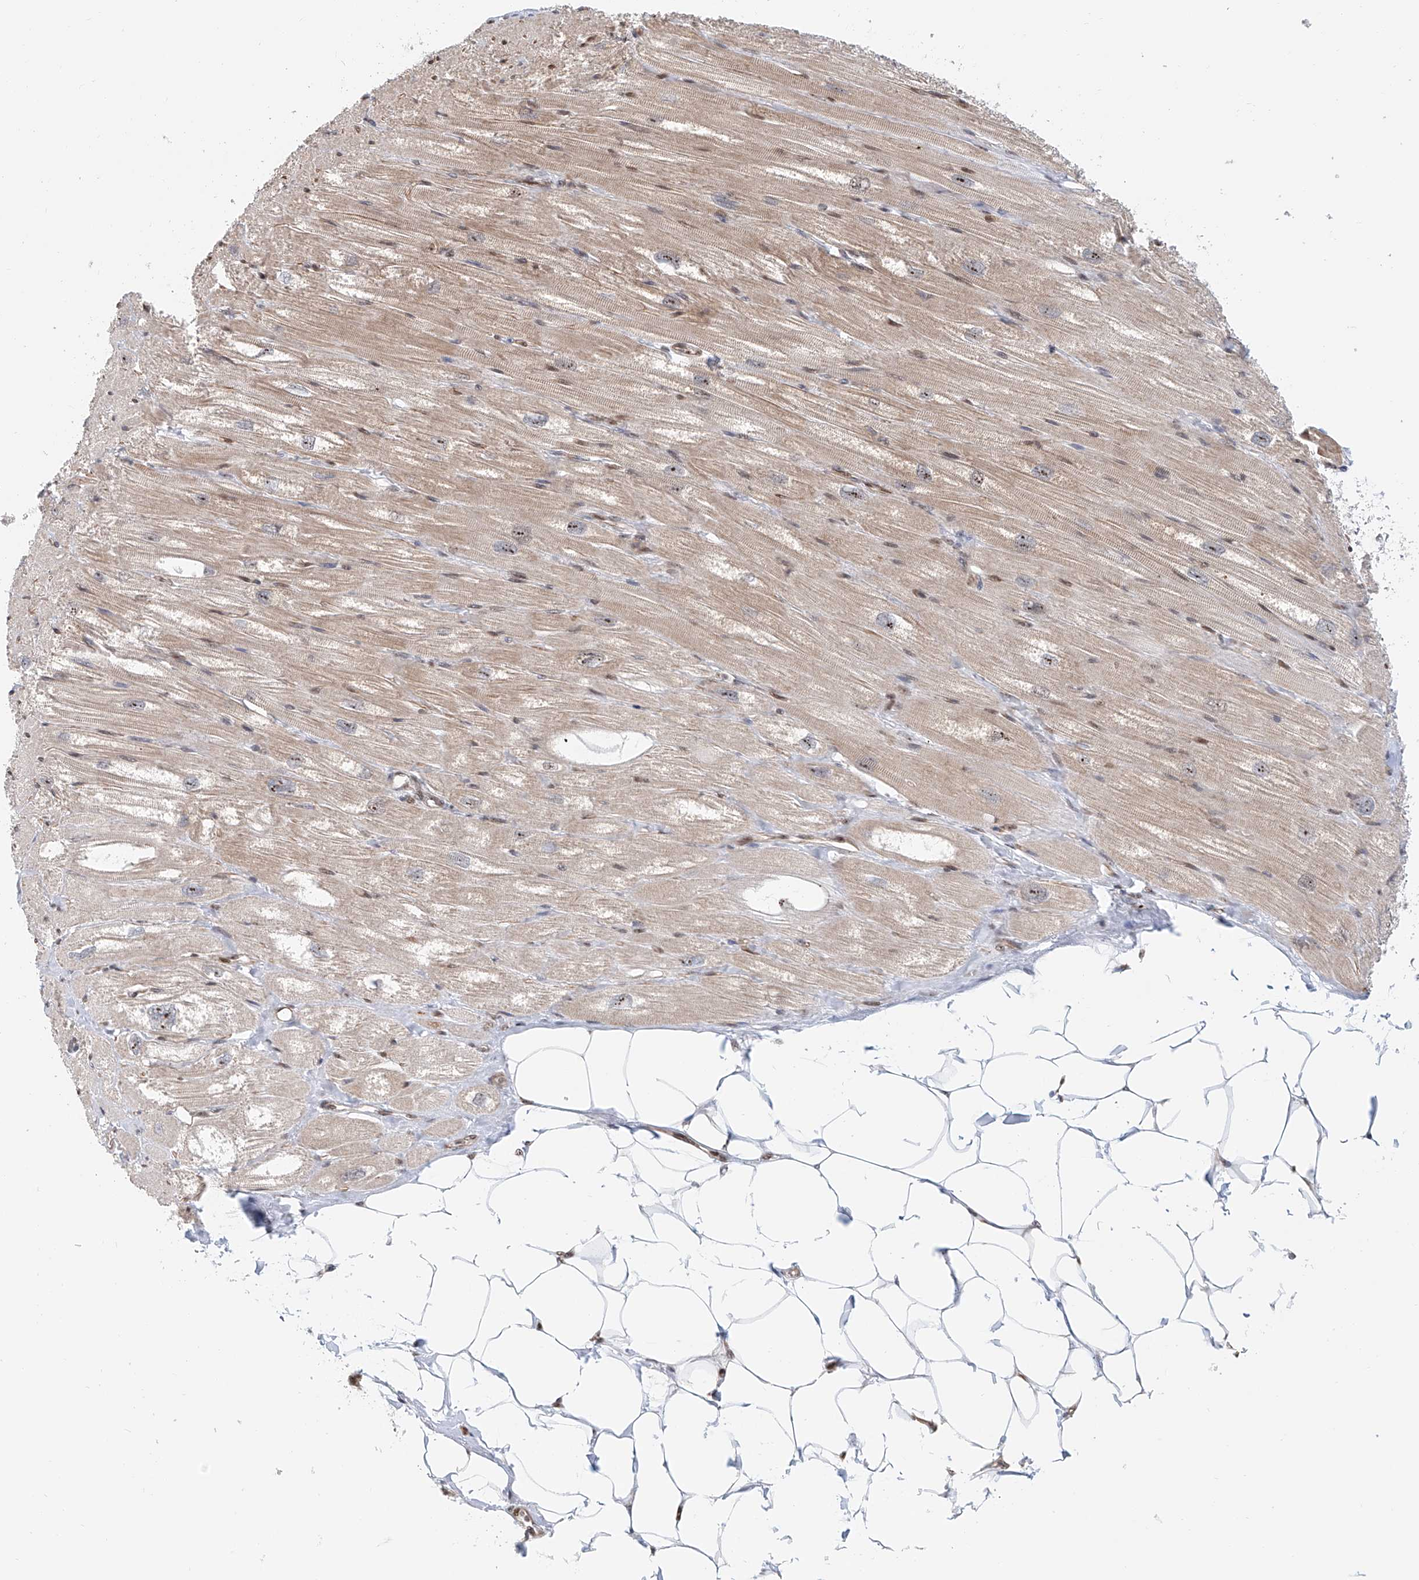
{"staining": {"intensity": "moderate", "quantity": "25%-75%", "location": "cytoplasmic/membranous,nuclear"}, "tissue": "heart muscle", "cell_type": "Cardiomyocytes", "image_type": "normal", "snomed": [{"axis": "morphology", "description": "Normal tissue, NOS"}, {"axis": "topography", "description": "Heart"}], "caption": "Brown immunohistochemical staining in normal heart muscle exhibits moderate cytoplasmic/membranous,nuclear positivity in about 25%-75% of cardiomyocytes.", "gene": "PRUNE2", "patient": {"sex": "male", "age": 50}}